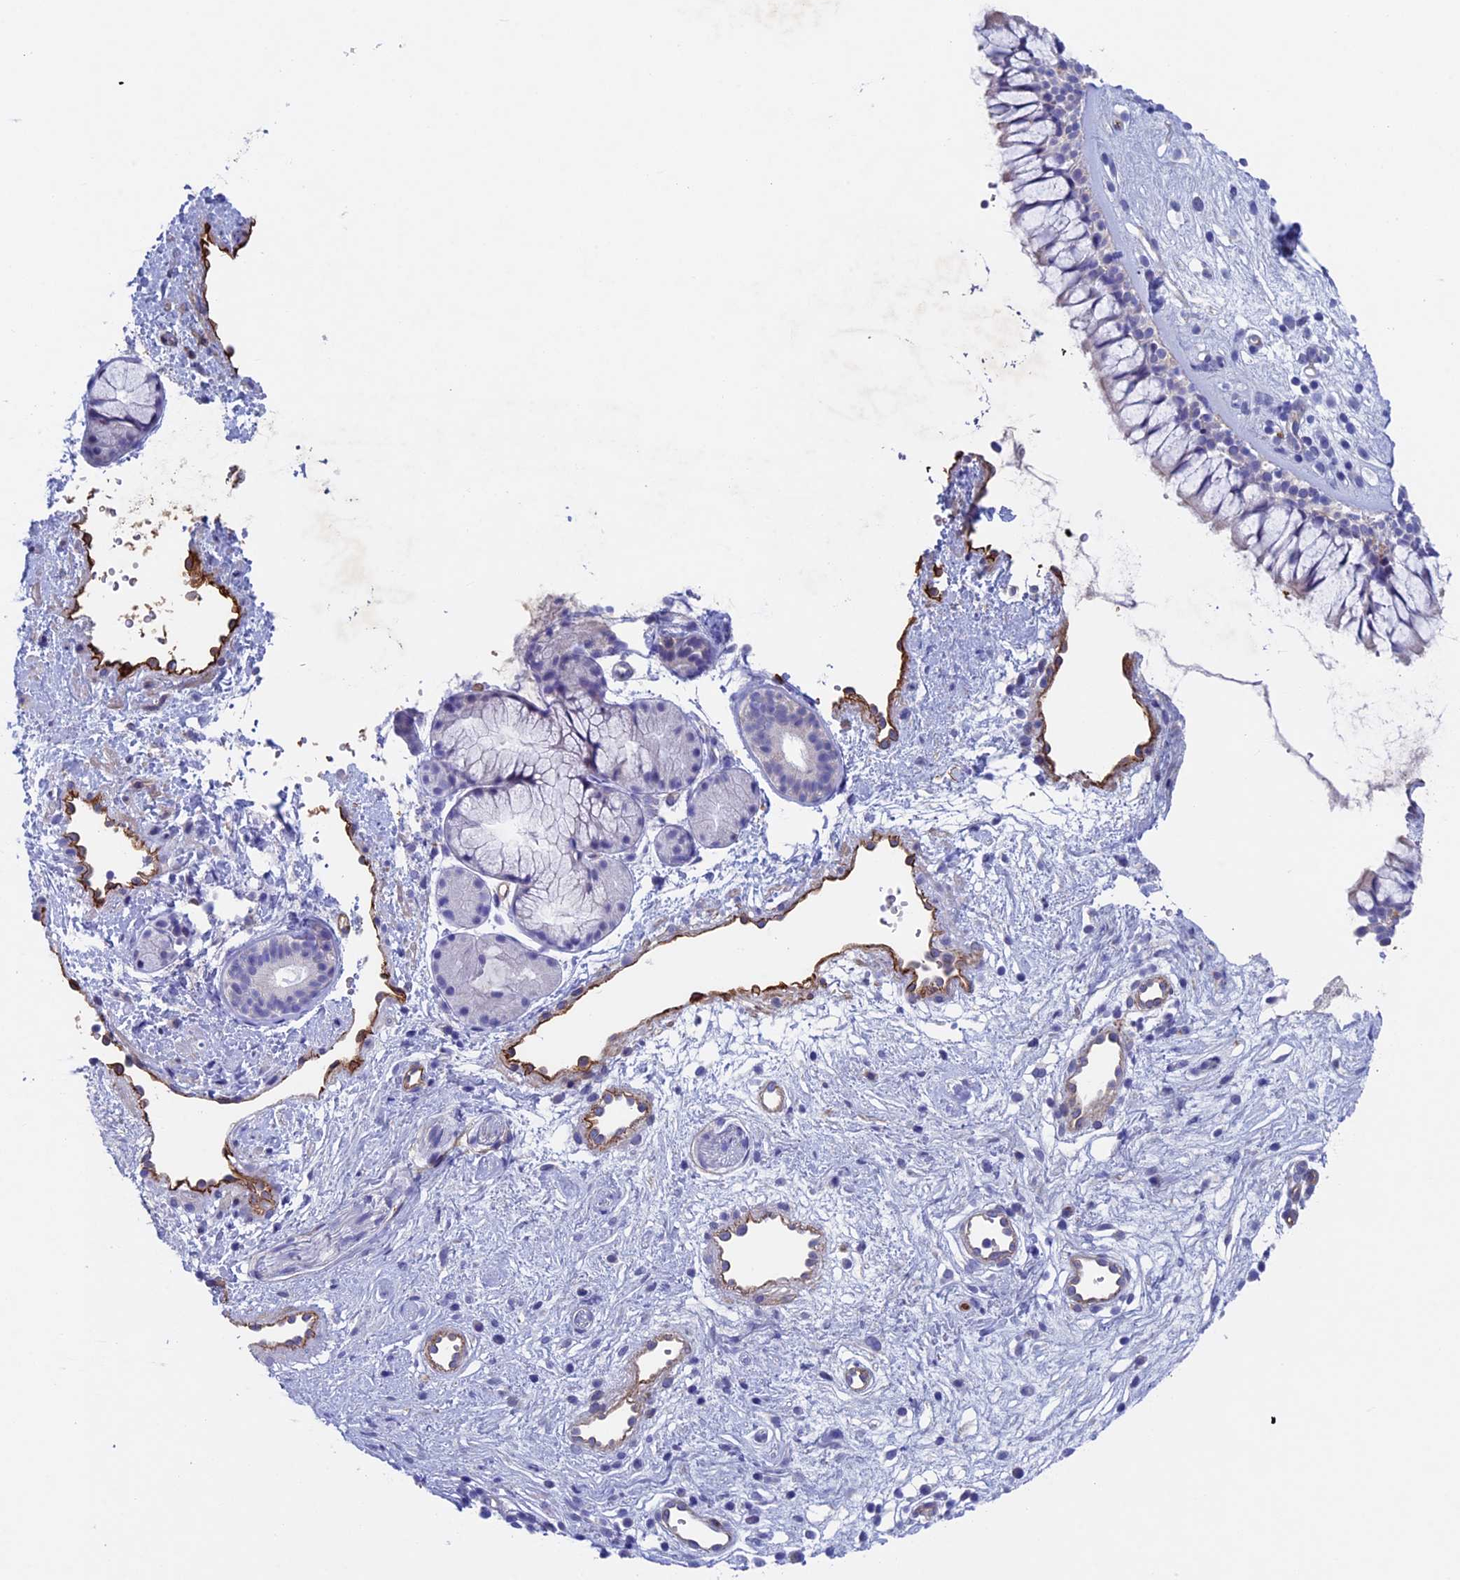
{"staining": {"intensity": "weak", "quantity": "<25%", "location": "cytoplasmic/membranous"}, "tissue": "nasopharynx", "cell_type": "Respiratory epithelial cells", "image_type": "normal", "snomed": [{"axis": "morphology", "description": "Normal tissue, NOS"}, {"axis": "topography", "description": "Nasopharynx"}], "caption": "Immunohistochemical staining of benign human nasopharynx displays no significant staining in respiratory epithelial cells.", "gene": "INSYN1", "patient": {"sex": "male", "age": 32}}